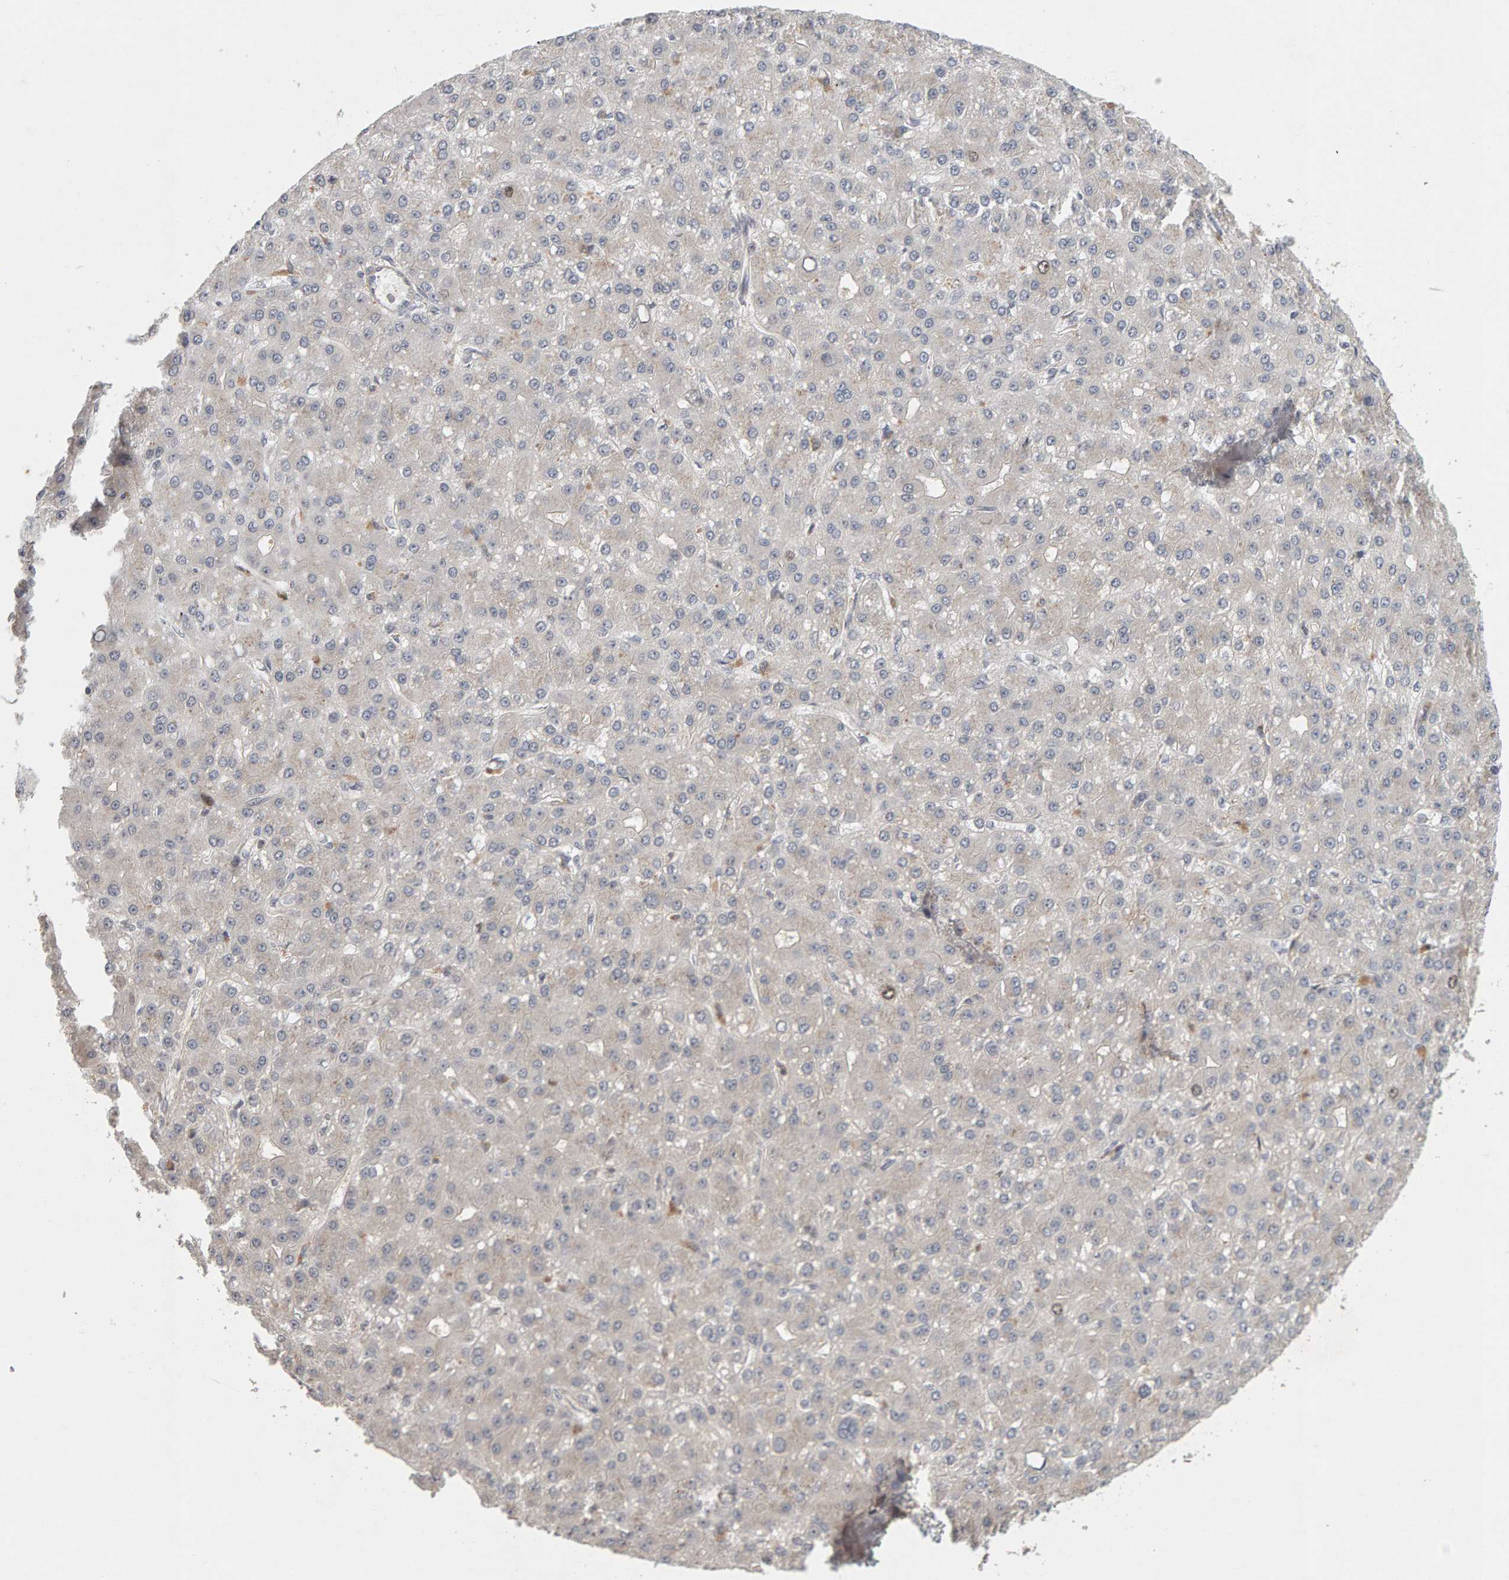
{"staining": {"intensity": "weak", "quantity": "<25%", "location": "cytoplasmic/membranous,nuclear"}, "tissue": "liver cancer", "cell_type": "Tumor cells", "image_type": "cancer", "snomed": [{"axis": "morphology", "description": "Carcinoma, Hepatocellular, NOS"}, {"axis": "topography", "description": "Liver"}], "caption": "High magnification brightfield microscopy of liver cancer stained with DAB (3,3'-diaminobenzidine) (brown) and counterstained with hematoxylin (blue): tumor cells show no significant expression. (DAB immunohistochemistry, high magnification).", "gene": "CDCA5", "patient": {"sex": "male", "age": 67}}